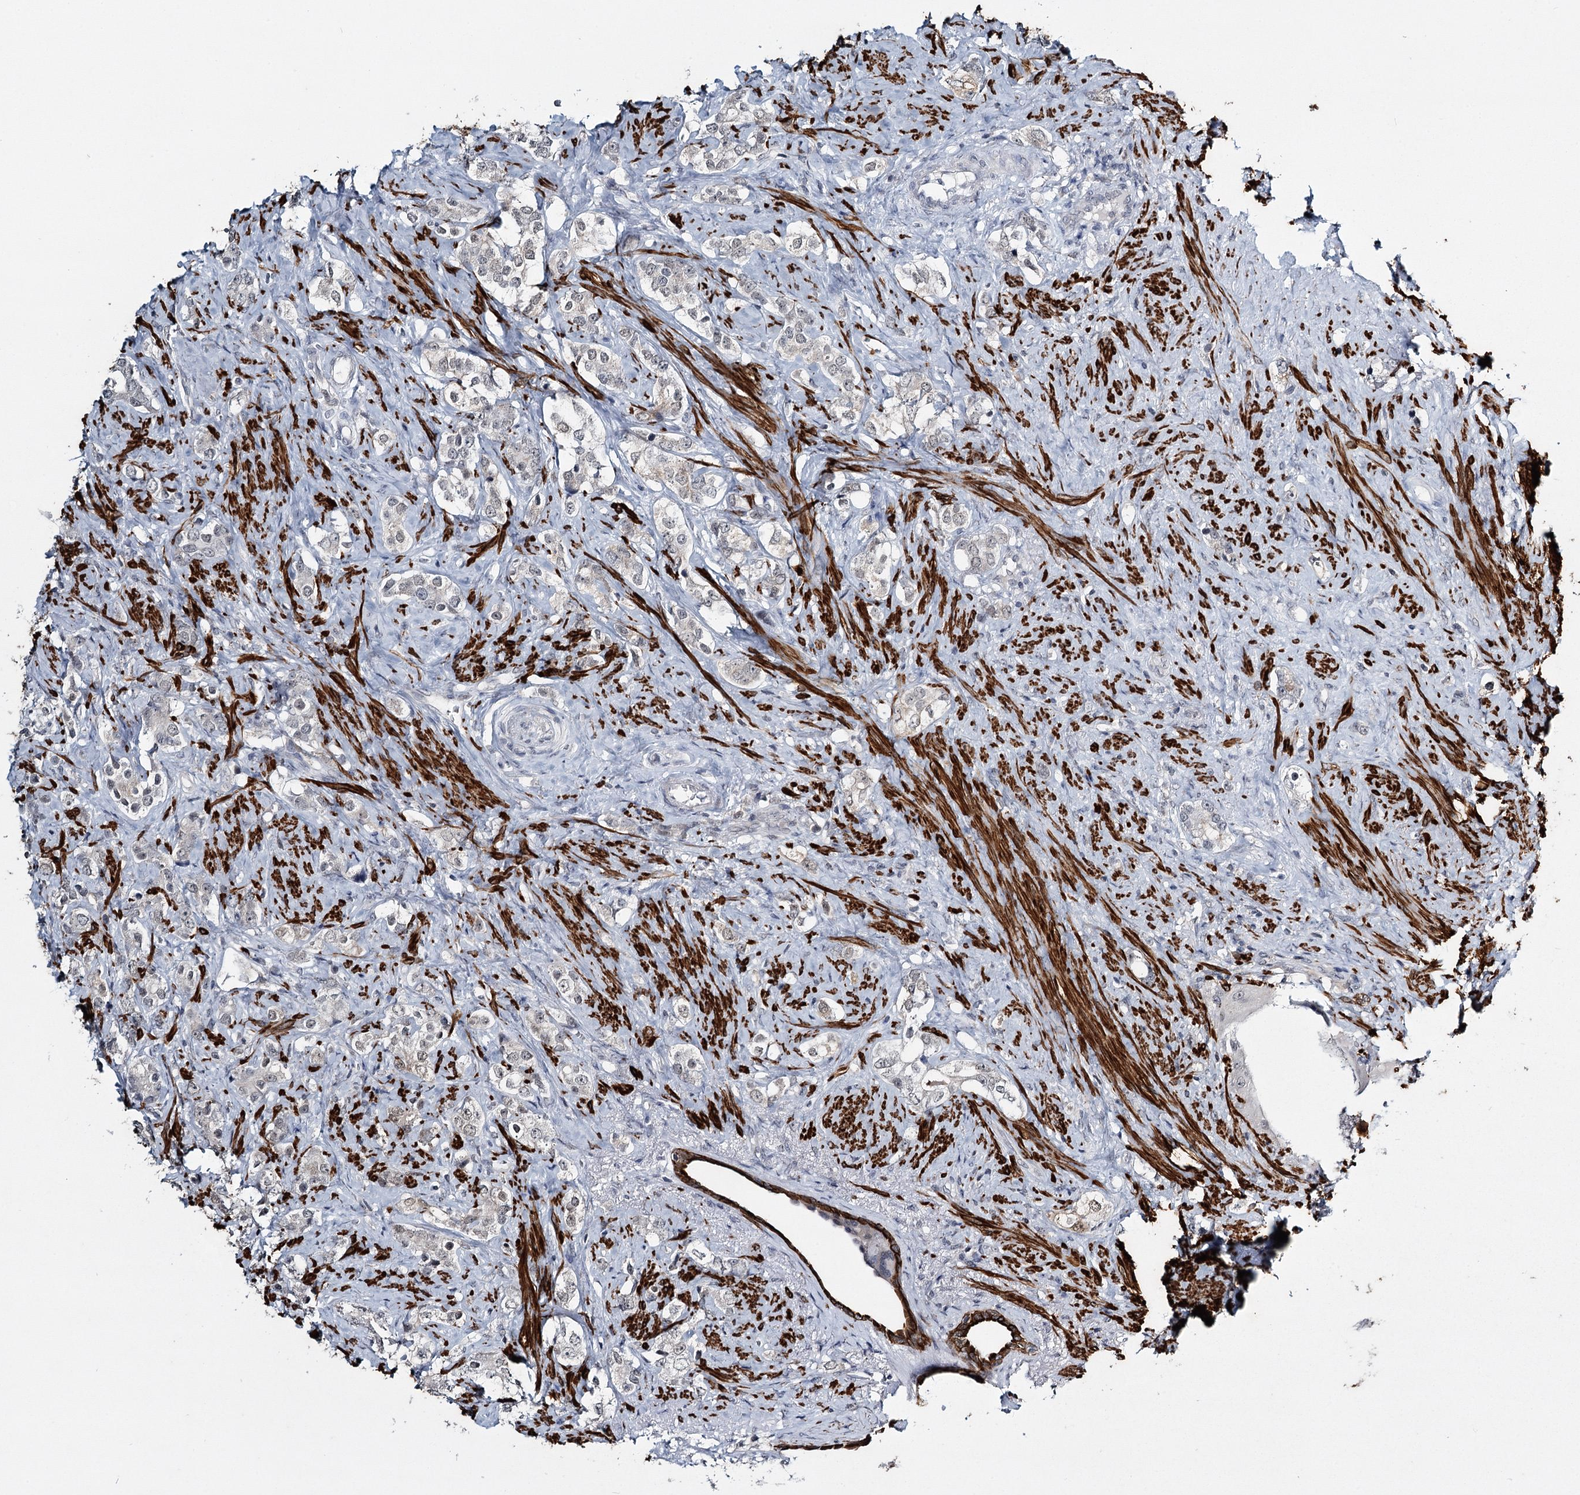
{"staining": {"intensity": "negative", "quantity": "none", "location": "none"}, "tissue": "prostate cancer", "cell_type": "Tumor cells", "image_type": "cancer", "snomed": [{"axis": "morphology", "description": "Adenocarcinoma, High grade"}, {"axis": "topography", "description": "Prostate"}], "caption": "There is no significant staining in tumor cells of prostate cancer (adenocarcinoma (high-grade)).", "gene": "TMEM70", "patient": {"sex": "male", "age": 63}}